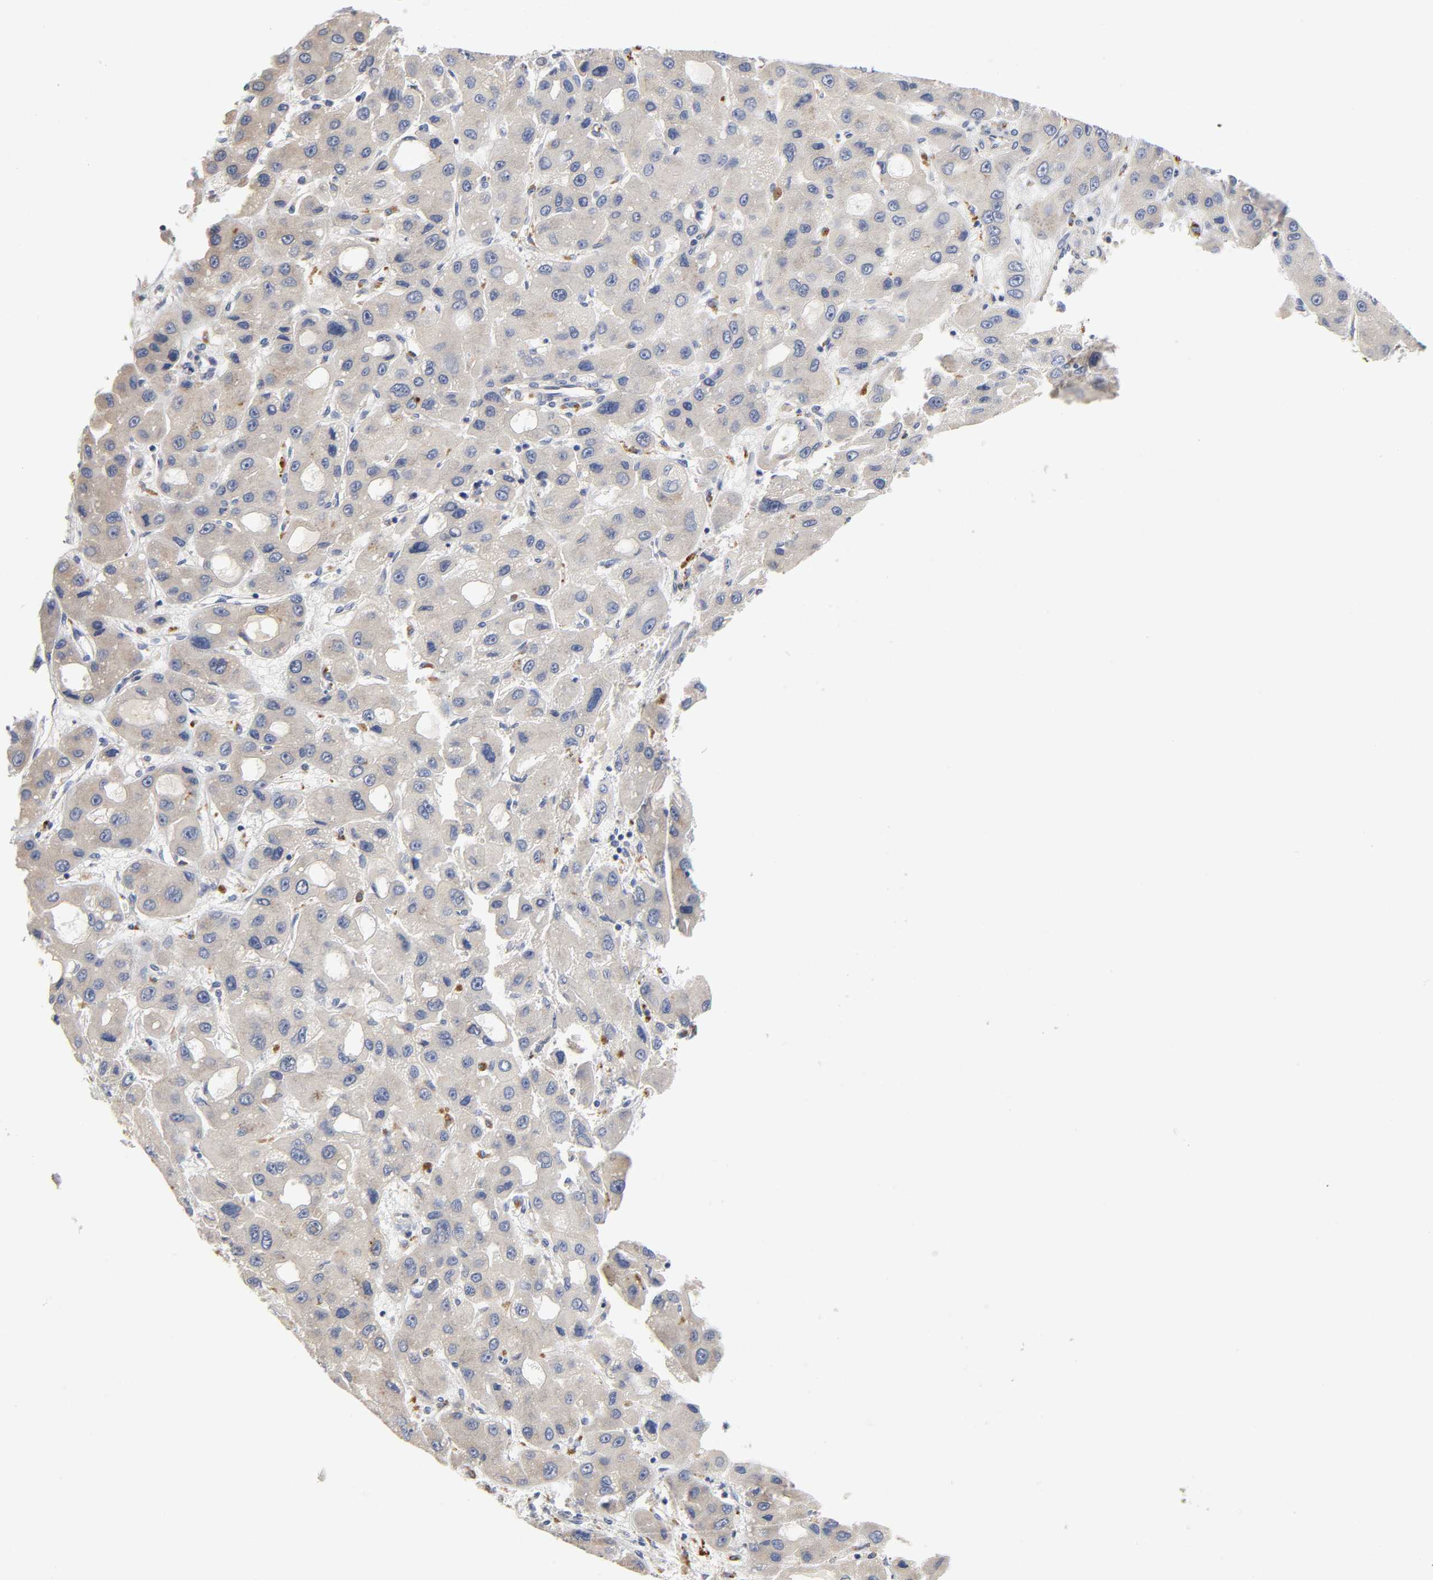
{"staining": {"intensity": "weak", "quantity": ">75%", "location": "cytoplasmic/membranous"}, "tissue": "liver cancer", "cell_type": "Tumor cells", "image_type": "cancer", "snomed": [{"axis": "morphology", "description": "Carcinoma, Hepatocellular, NOS"}, {"axis": "topography", "description": "Liver"}], "caption": "Immunohistochemistry (IHC) staining of hepatocellular carcinoma (liver), which exhibits low levels of weak cytoplasmic/membranous staining in about >75% of tumor cells indicating weak cytoplasmic/membranous protein staining. The staining was performed using DAB (brown) for protein detection and nuclei were counterstained in hematoxylin (blue).", "gene": "C17orf75", "patient": {"sex": "male", "age": 55}}